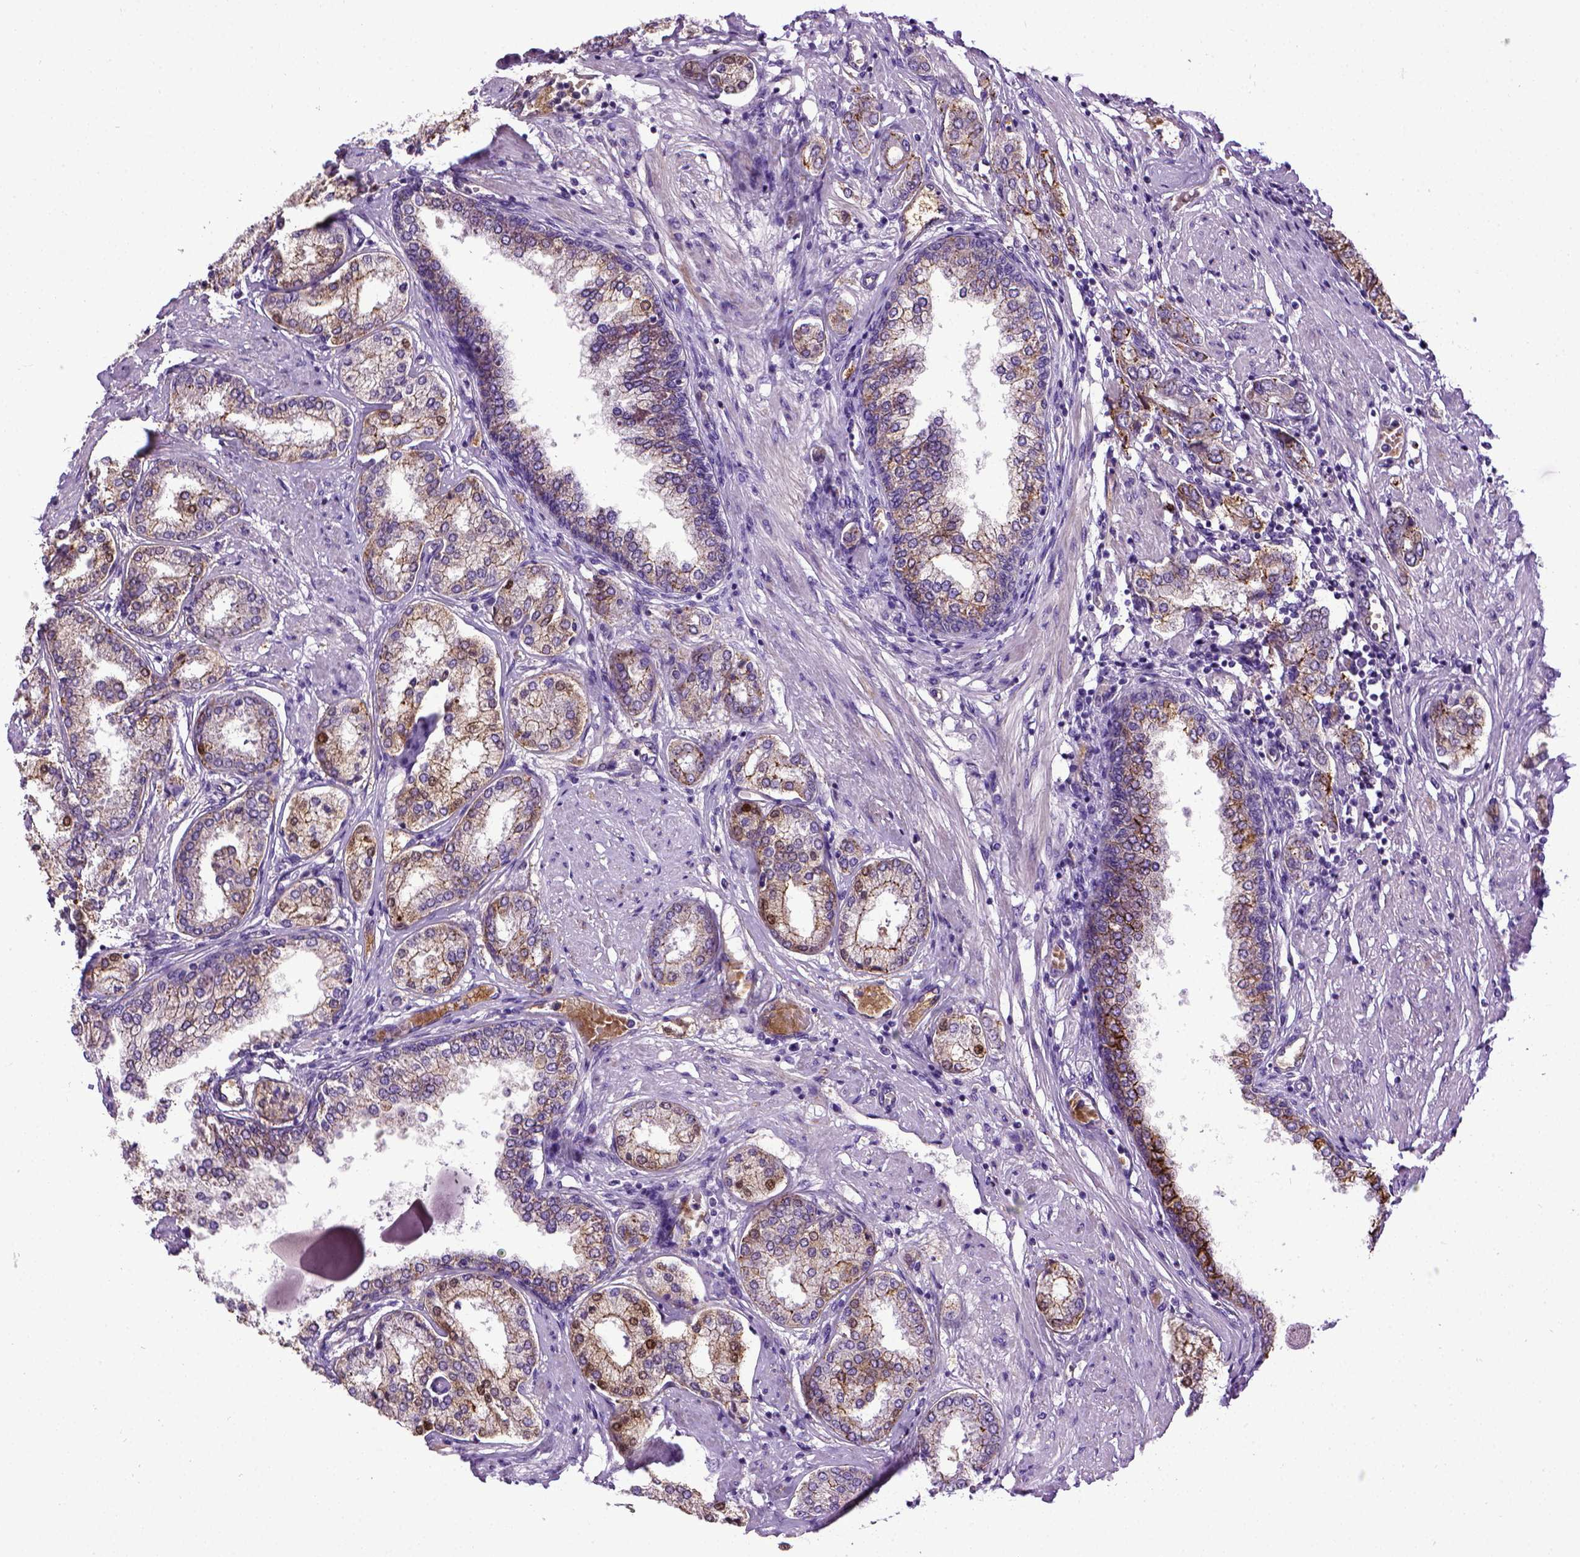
{"staining": {"intensity": "moderate", "quantity": "<25%", "location": "cytoplasmic/membranous"}, "tissue": "prostate cancer", "cell_type": "Tumor cells", "image_type": "cancer", "snomed": [{"axis": "morphology", "description": "Adenocarcinoma, NOS"}, {"axis": "topography", "description": "Prostate"}], "caption": "Protein expression analysis of adenocarcinoma (prostate) displays moderate cytoplasmic/membranous expression in about <25% of tumor cells. (Brightfield microscopy of DAB IHC at high magnification).", "gene": "CDH1", "patient": {"sex": "male", "age": 63}}